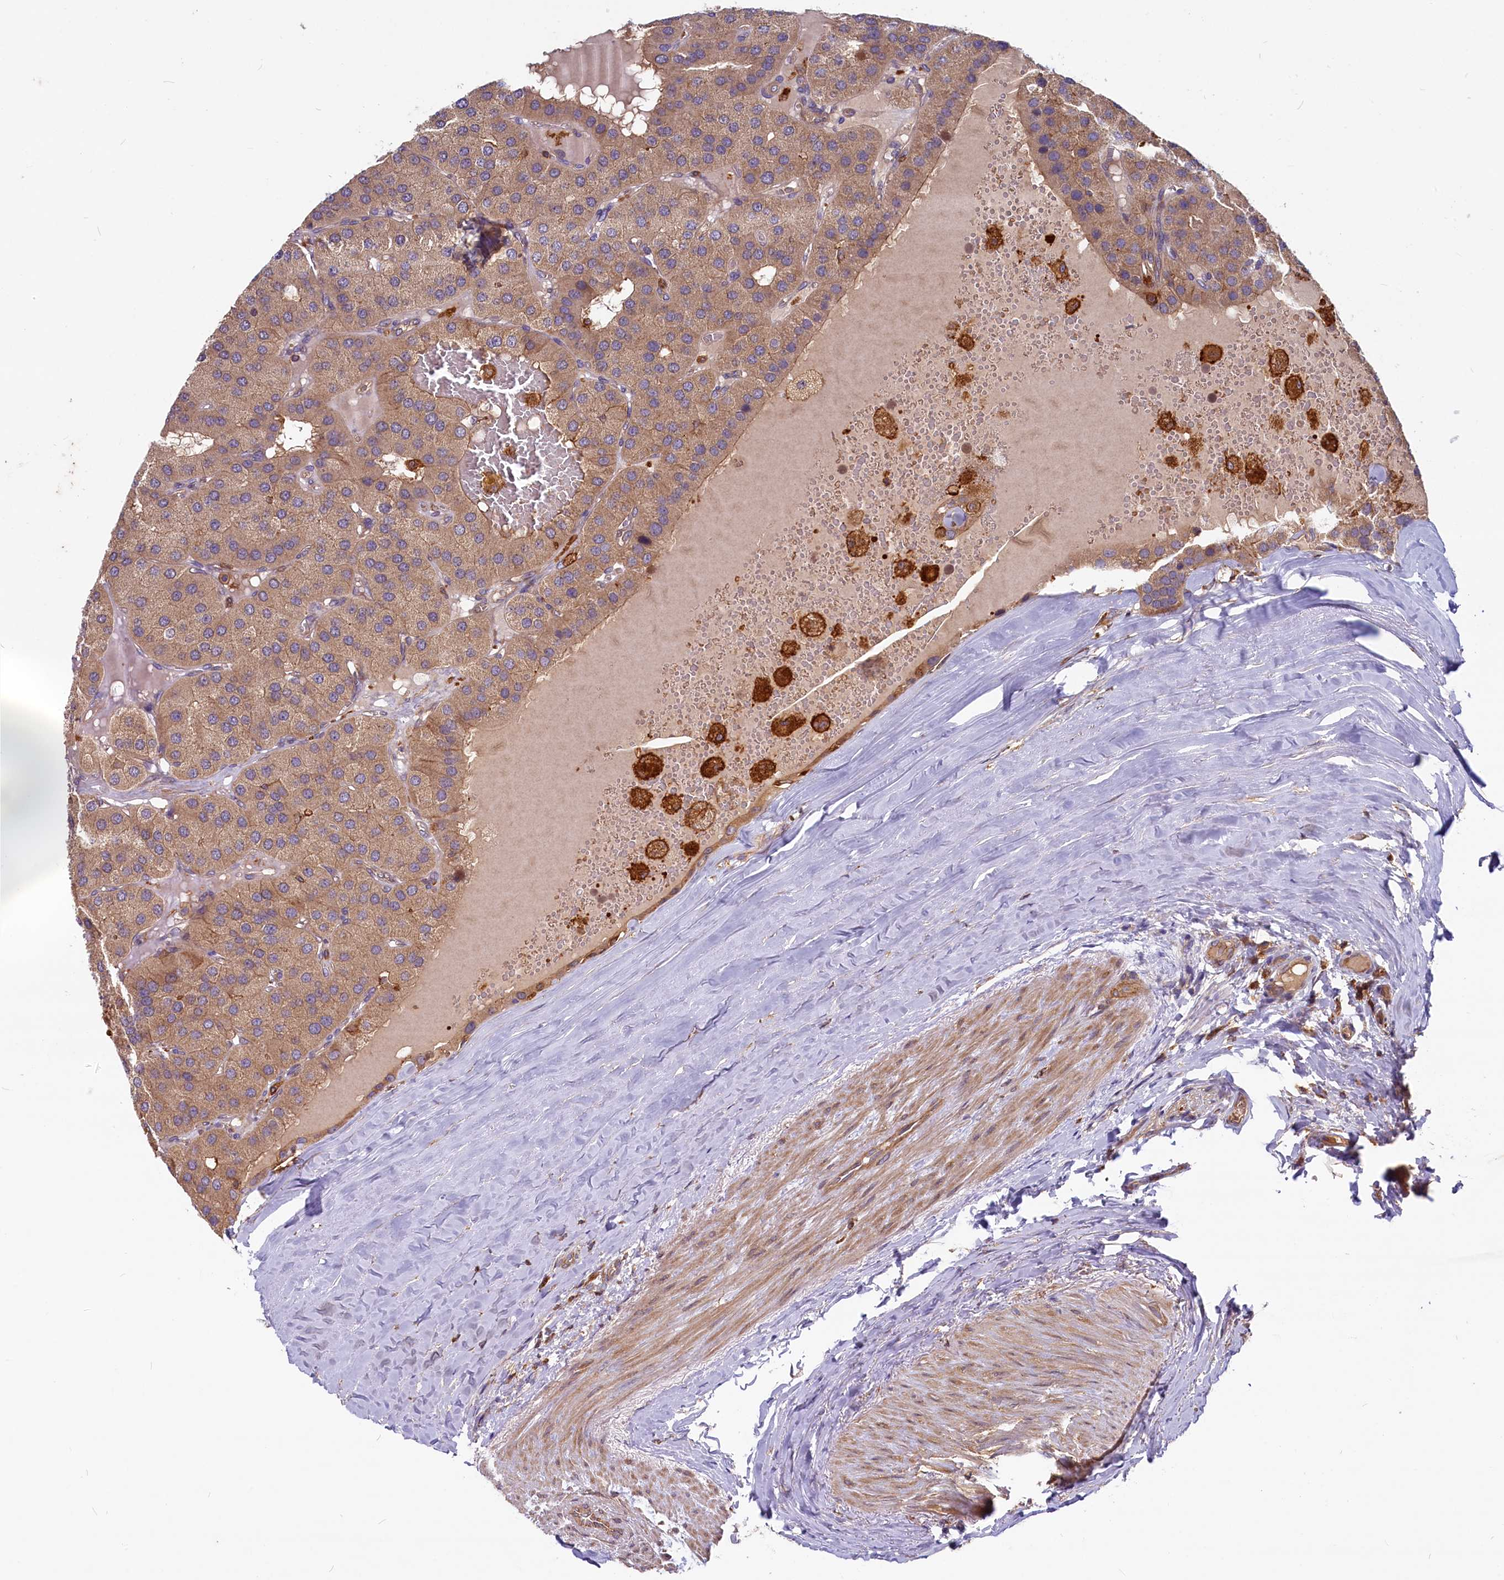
{"staining": {"intensity": "weak", "quantity": ">75%", "location": "cytoplasmic/membranous"}, "tissue": "parathyroid gland", "cell_type": "Glandular cells", "image_type": "normal", "snomed": [{"axis": "morphology", "description": "Normal tissue, NOS"}, {"axis": "morphology", "description": "Adenoma, NOS"}, {"axis": "topography", "description": "Parathyroid gland"}], "caption": "Immunohistochemical staining of unremarkable parathyroid gland displays weak cytoplasmic/membranous protein staining in approximately >75% of glandular cells.", "gene": "MYO9B", "patient": {"sex": "female", "age": 86}}